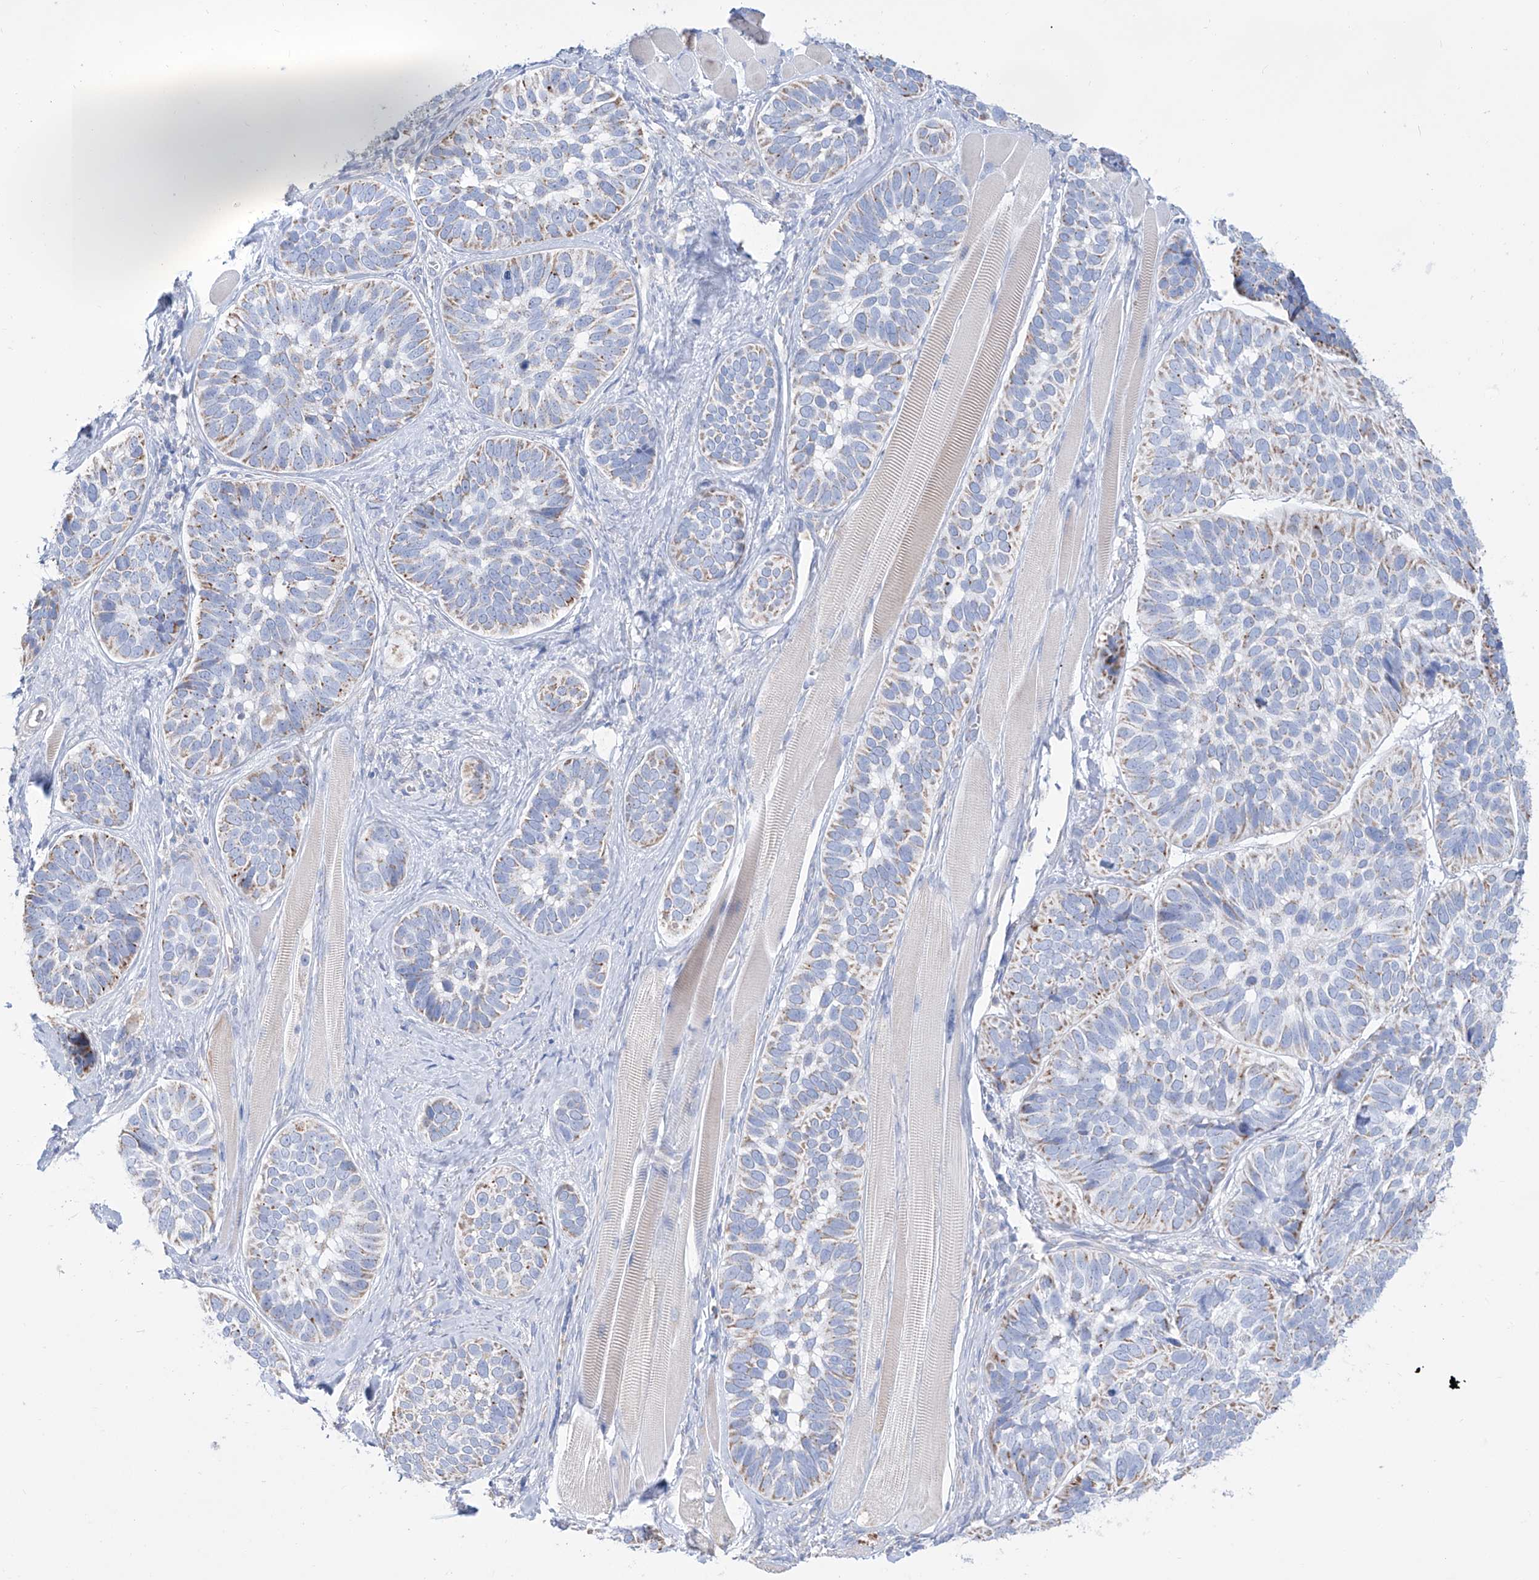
{"staining": {"intensity": "moderate", "quantity": "25%-75%", "location": "cytoplasmic/membranous"}, "tissue": "skin cancer", "cell_type": "Tumor cells", "image_type": "cancer", "snomed": [{"axis": "morphology", "description": "Basal cell carcinoma"}, {"axis": "topography", "description": "Skin"}], "caption": "DAB (3,3'-diaminobenzidine) immunohistochemical staining of human skin cancer demonstrates moderate cytoplasmic/membranous protein positivity in approximately 25%-75% of tumor cells.", "gene": "ALDH6A1", "patient": {"sex": "male", "age": 62}}